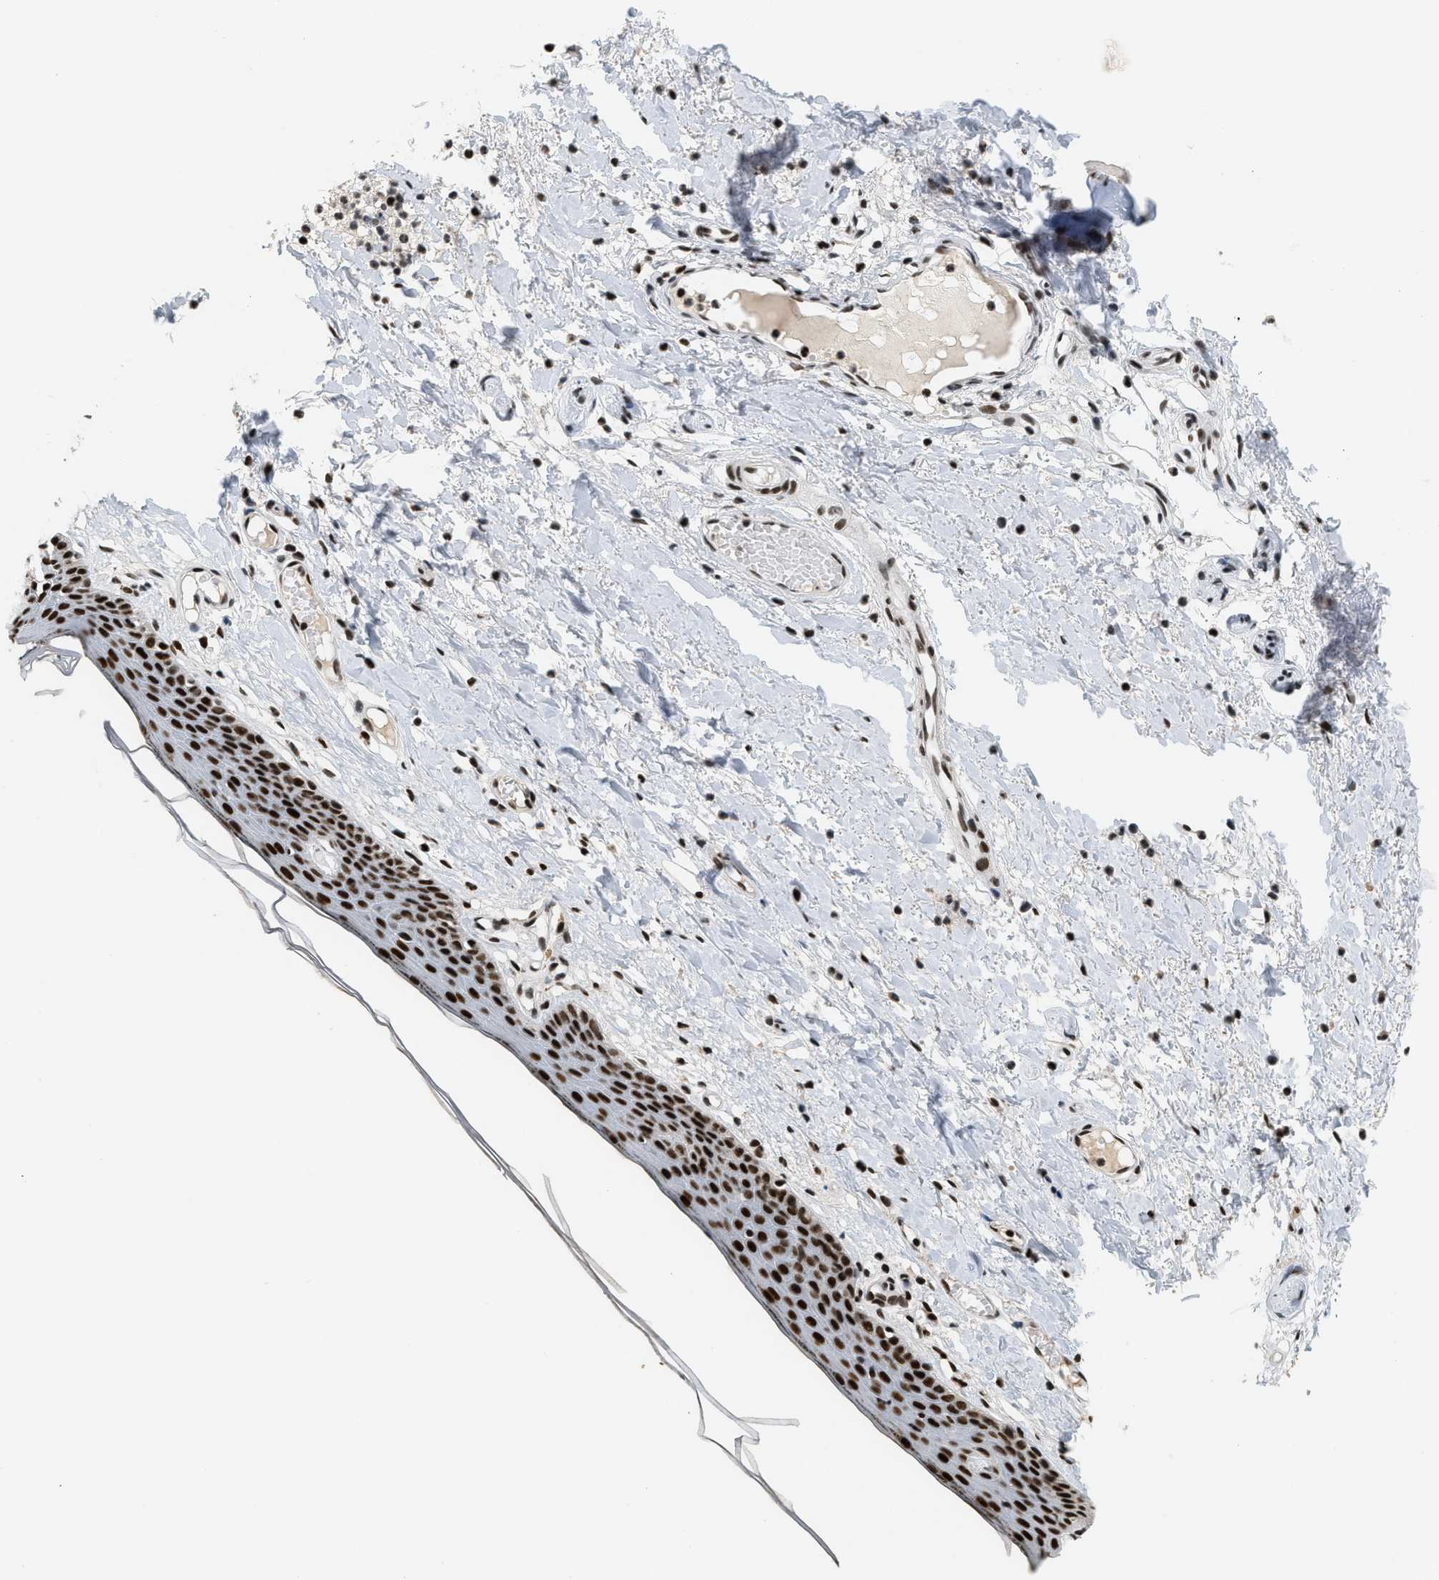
{"staining": {"intensity": "strong", "quantity": ">75%", "location": "nuclear"}, "tissue": "skin", "cell_type": "Epidermal cells", "image_type": "normal", "snomed": [{"axis": "morphology", "description": "Normal tissue, NOS"}, {"axis": "topography", "description": "Vulva"}], "caption": "Immunohistochemistry (IHC) micrograph of benign human skin stained for a protein (brown), which exhibits high levels of strong nuclear staining in about >75% of epidermal cells.", "gene": "SMARCB1", "patient": {"sex": "female", "age": 54}}